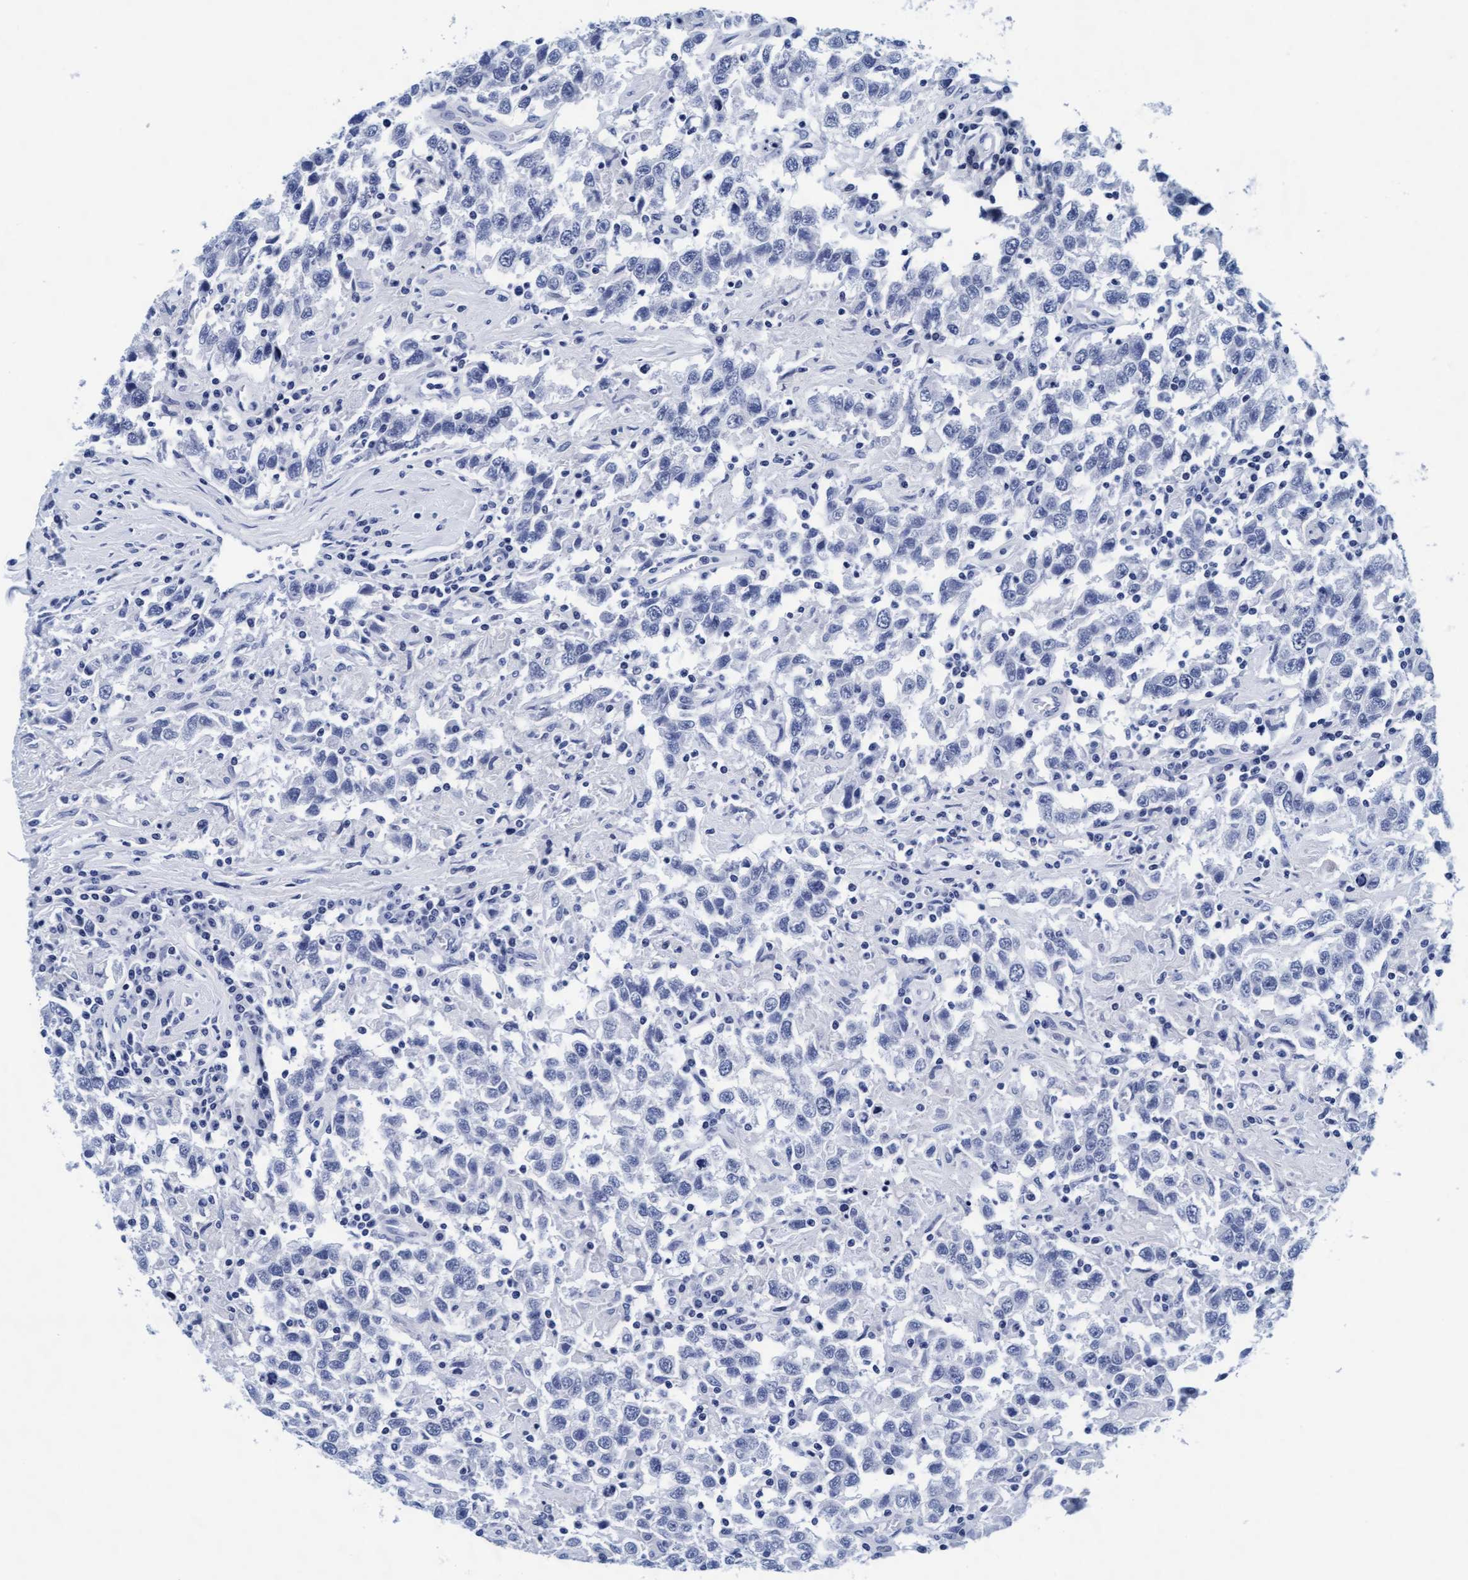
{"staining": {"intensity": "negative", "quantity": "none", "location": "none"}, "tissue": "testis cancer", "cell_type": "Tumor cells", "image_type": "cancer", "snomed": [{"axis": "morphology", "description": "Seminoma, NOS"}, {"axis": "topography", "description": "Testis"}], "caption": "Seminoma (testis) was stained to show a protein in brown. There is no significant positivity in tumor cells.", "gene": "ARSG", "patient": {"sex": "male", "age": 41}}